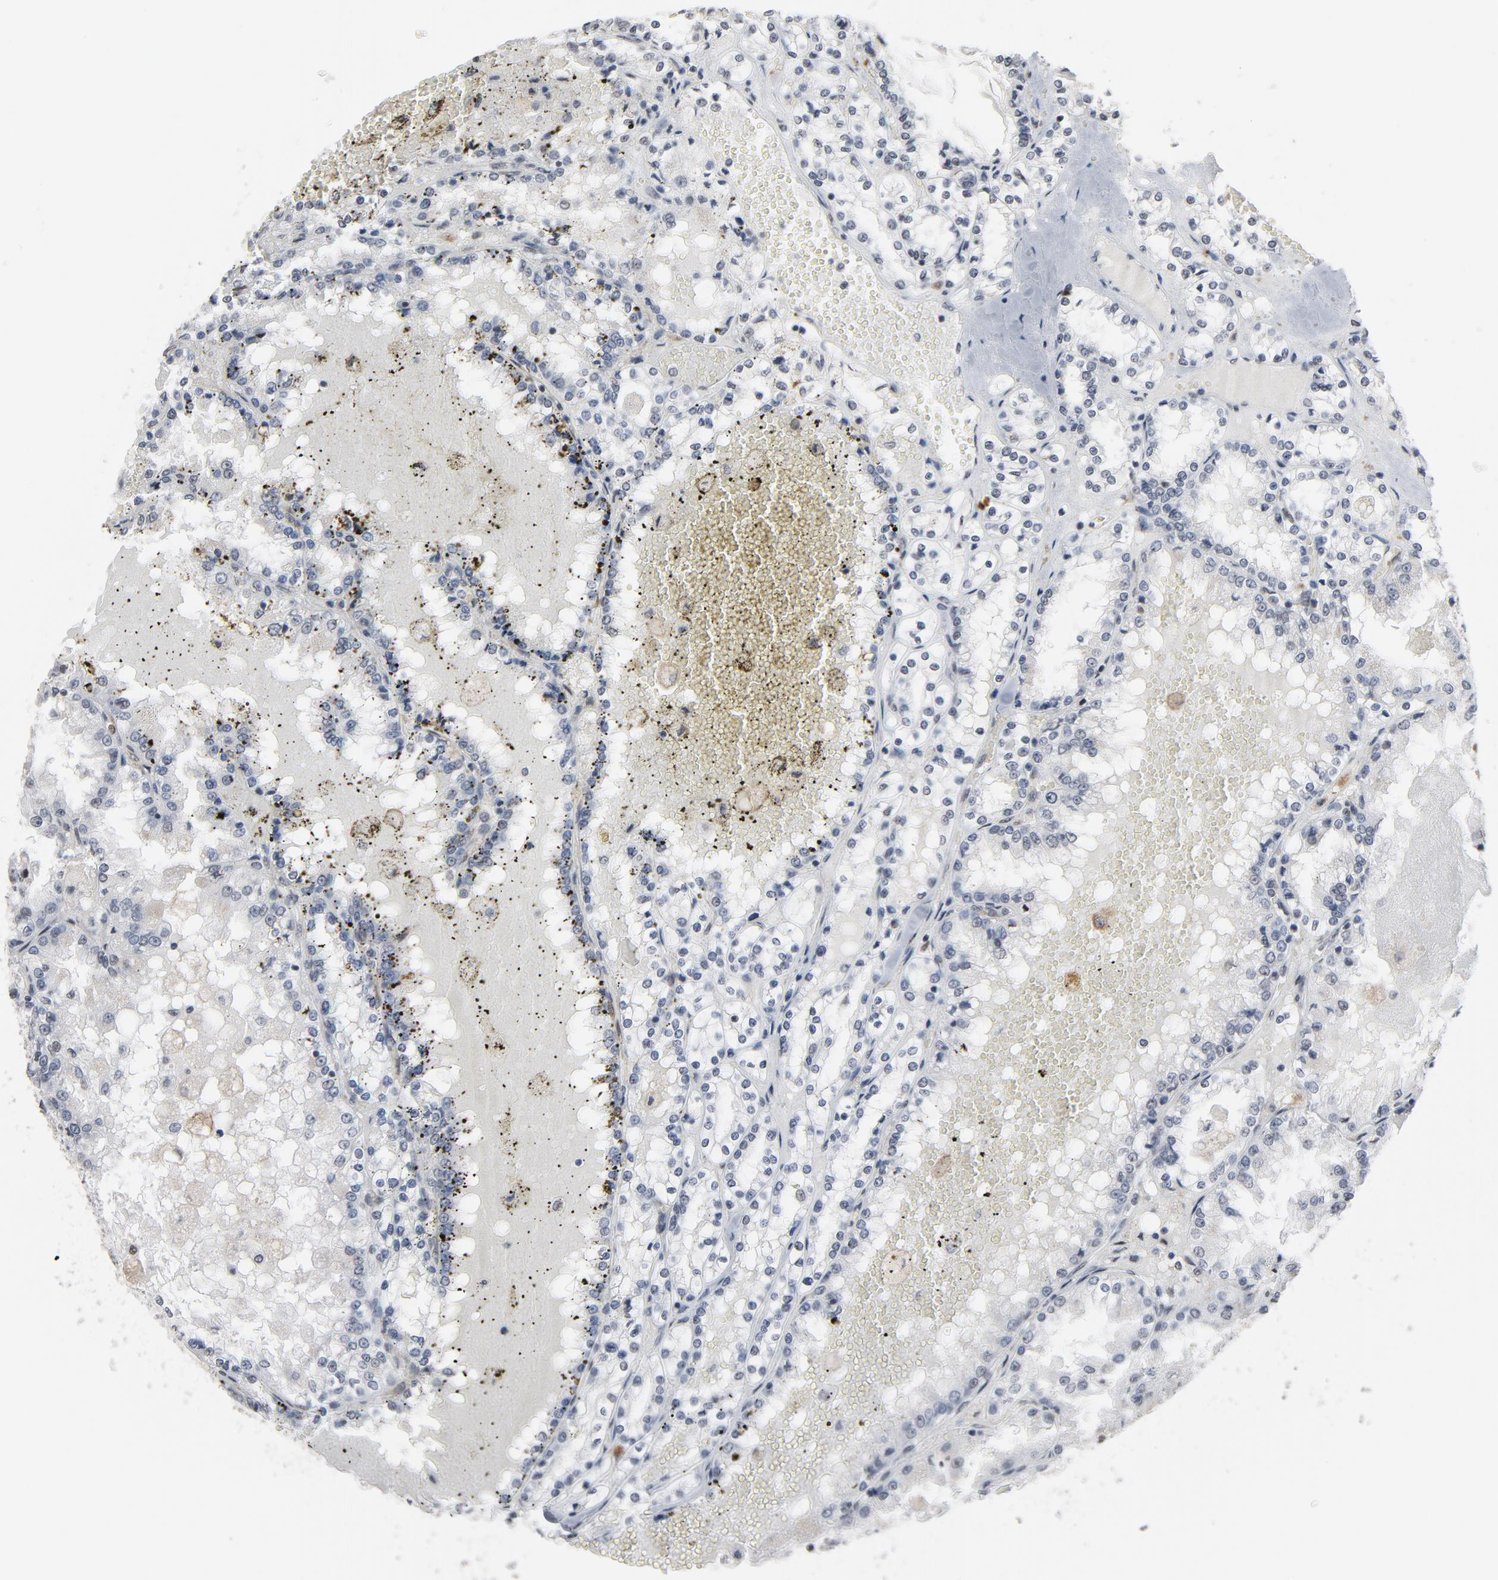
{"staining": {"intensity": "negative", "quantity": "none", "location": "none"}, "tissue": "renal cancer", "cell_type": "Tumor cells", "image_type": "cancer", "snomed": [{"axis": "morphology", "description": "Adenocarcinoma, NOS"}, {"axis": "topography", "description": "Kidney"}], "caption": "Immunohistochemical staining of renal adenocarcinoma displays no significant expression in tumor cells. Nuclei are stained in blue.", "gene": "MRE11", "patient": {"sex": "female", "age": 56}}